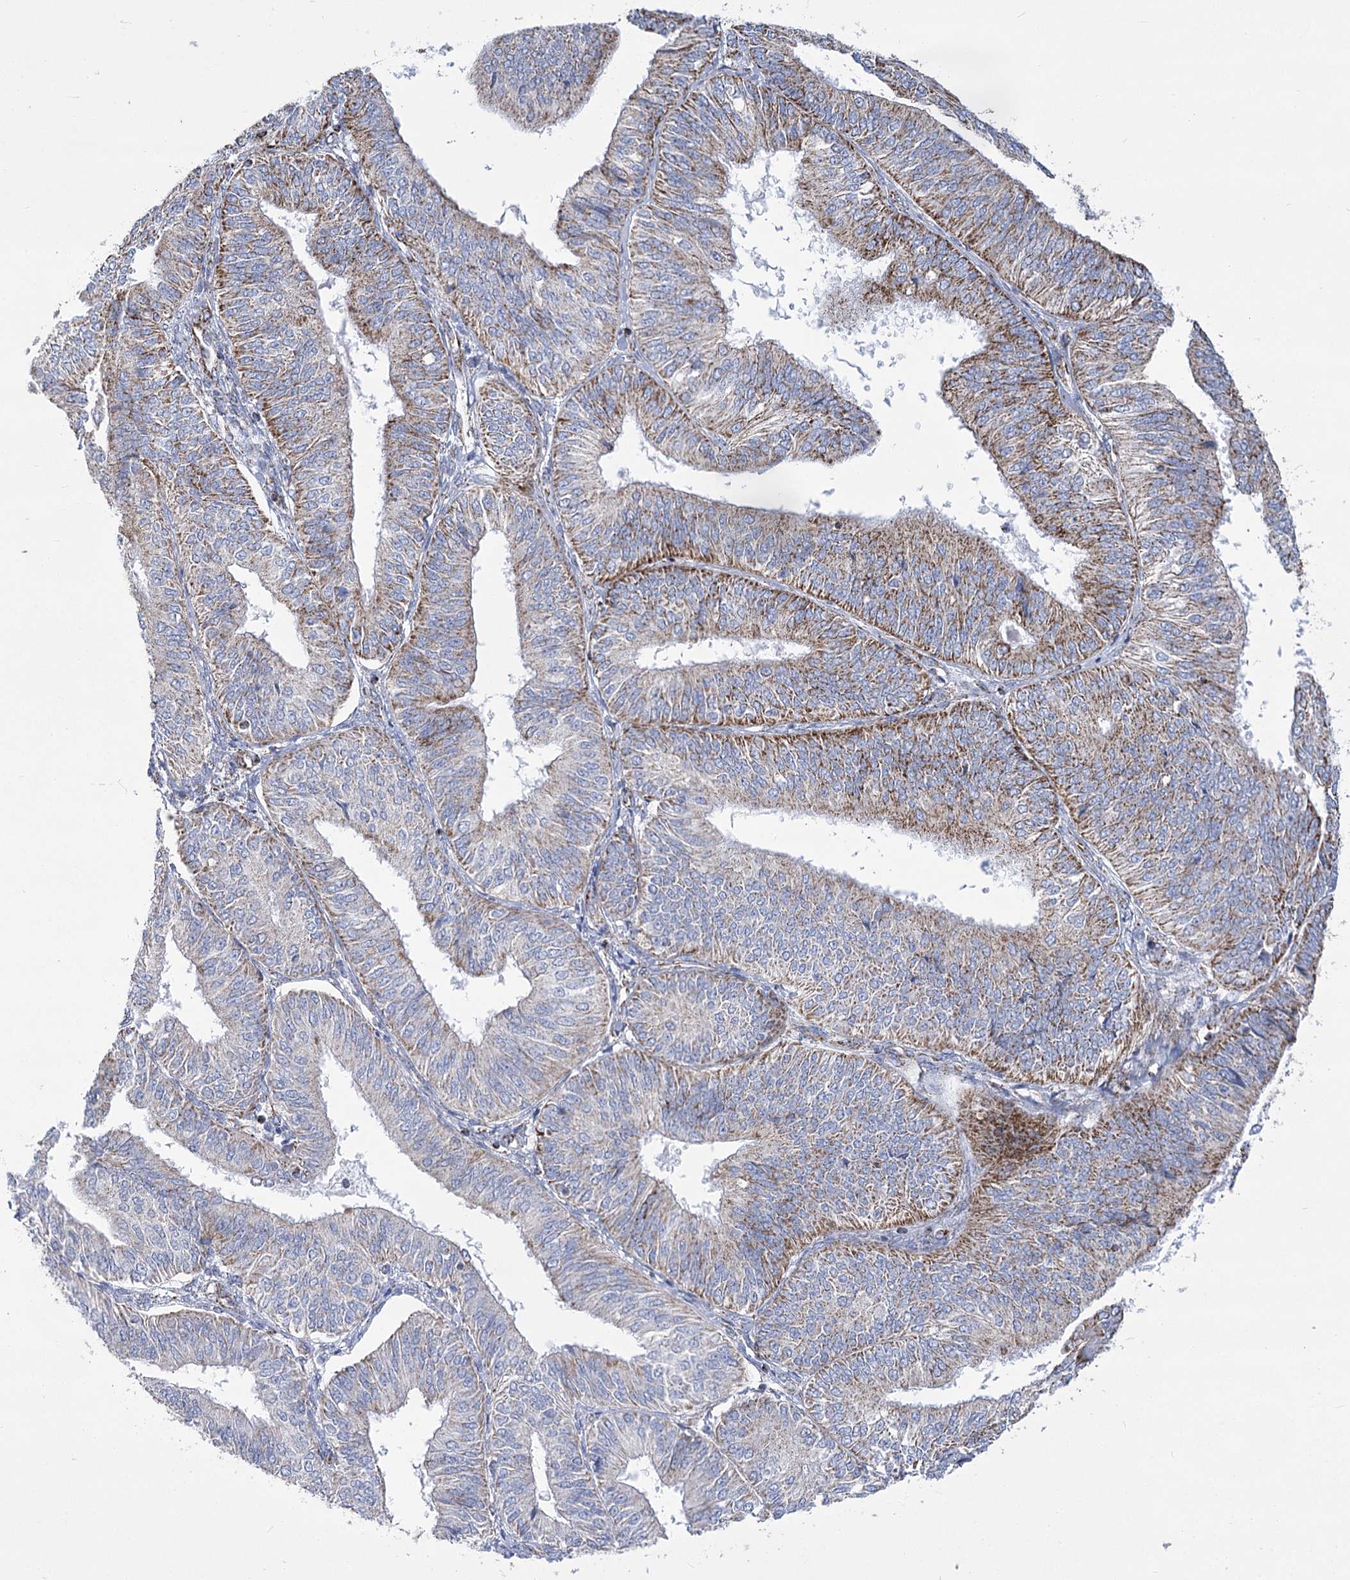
{"staining": {"intensity": "strong", "quantity": "25%-75%", "location": "cytoplasmic/membranous"}, "tissue": "endometrial cancer", "cell_type": "Tumor cells", "image_type": "cancer", "snomed": [{"axis": "morphology", "description": "Adenocarcinoma, NOS"}, {"axis": "topography", "description": "Endometrium"}], "caption": "Approximately 25%-75% of tumor cells in adenocarcinoma (endometrial) reveal strong cytoplasmic/membranous protein expression as visualized by brown immunohistochemical staining.", "gene": "PDHB", "patient": {"sex": "female", "age": 58}}